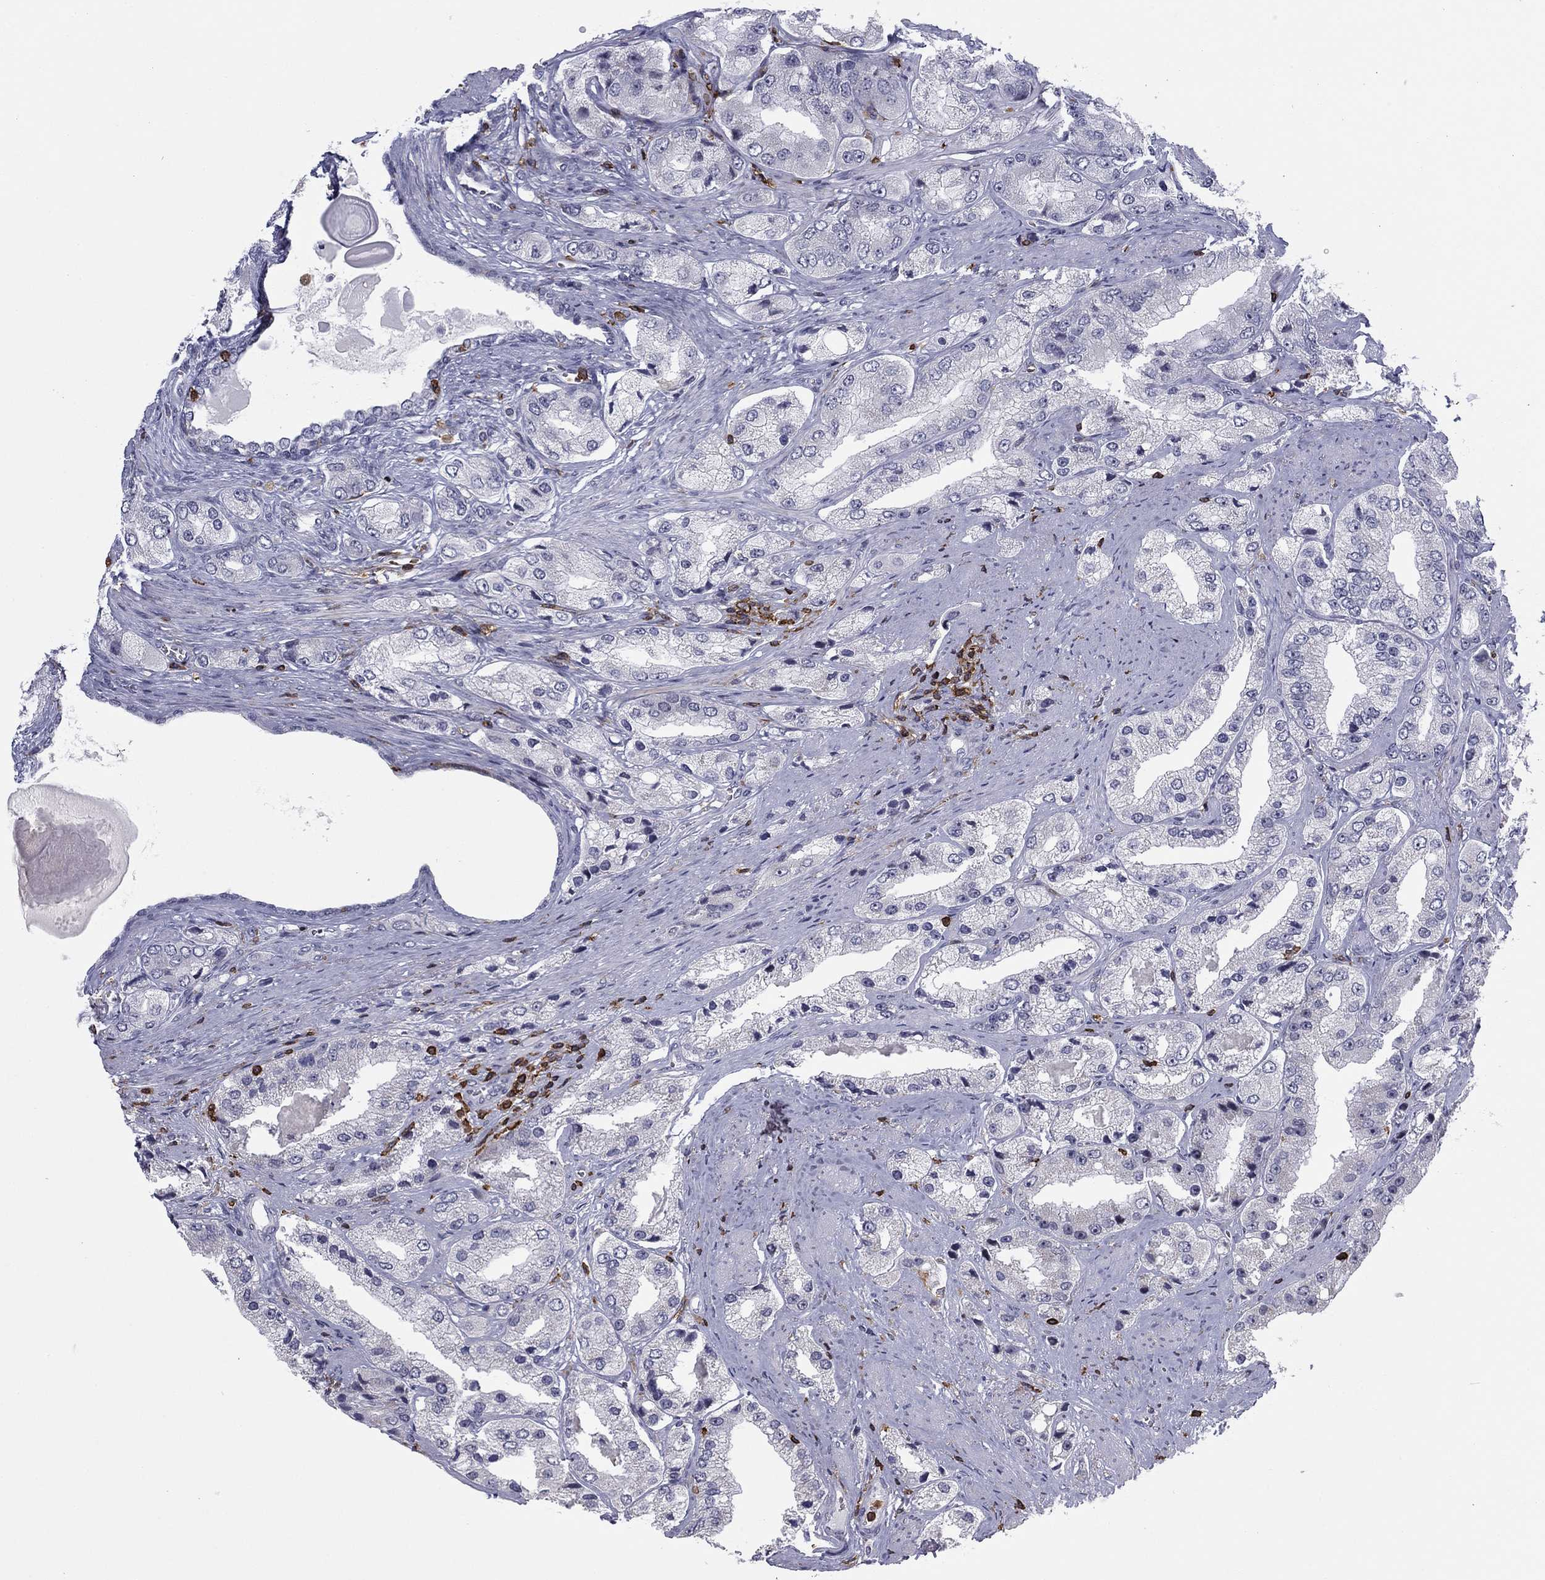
{"staining": {"intensity": "negative", "quantity": "none", "location": "none"}, "tissue": "prostate cancer", "cell_type": "Tumor cells", "image_type": "cancer", "snomed": [{"axis": "morphology", "description": "Adenocarcinoma, Low grade"}, {"axis": "topography", "description": "Prostate"}], "caption": "An image of prostate adenocarcinoma (low-grade) stained for a protein reveals no brown staining in tumor cells.", "gene": "ARHGAP27", "patient": {"sex": "male", "age": 69}}